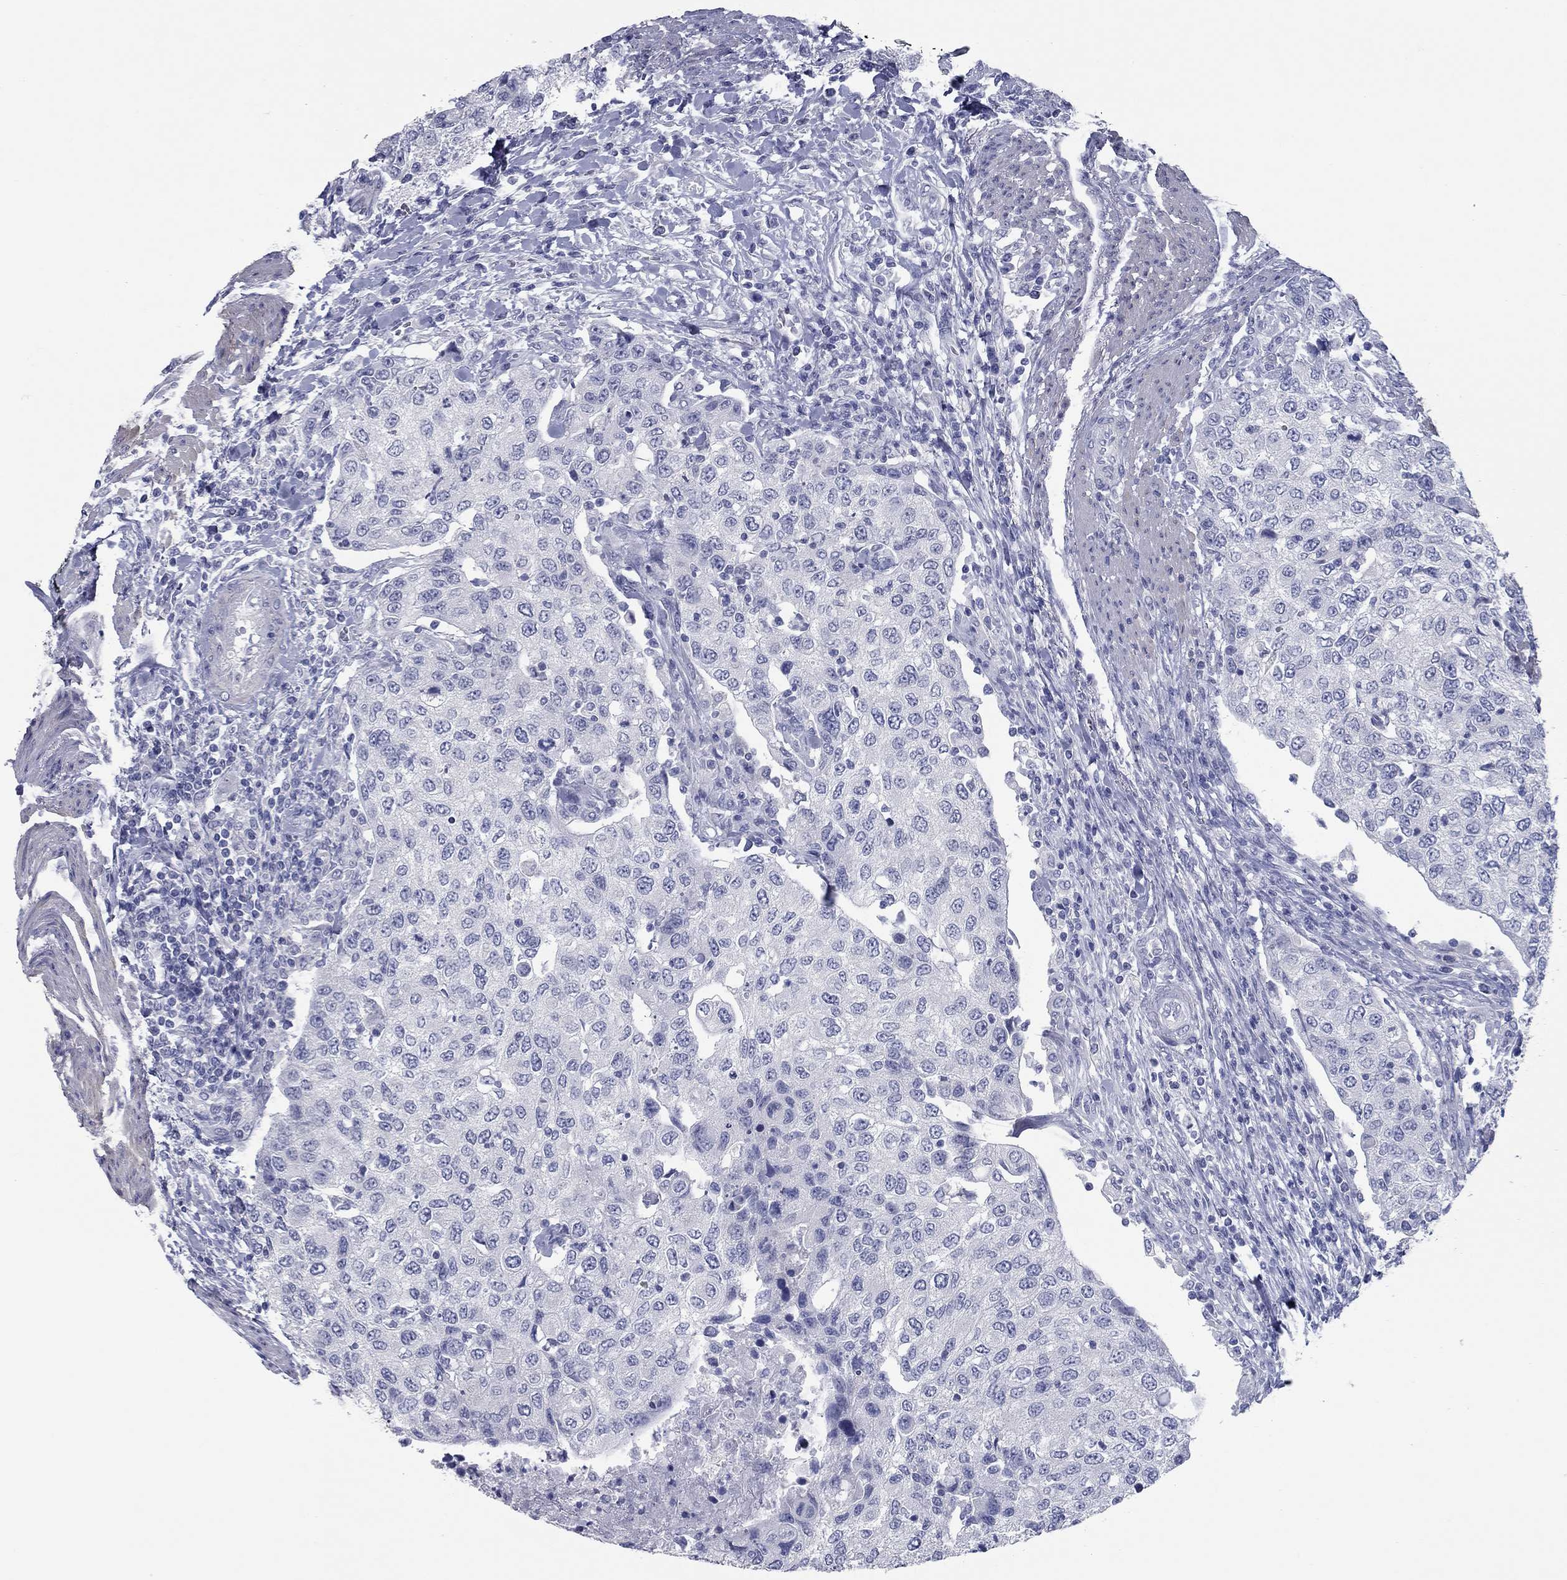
{"staining": {"intensity": "negative", "quantity": "none", "location": "none"}, "tissue": "urothelial cancer", "cell_type": "Tumor cells", "image_type": "cancer", "snomed": [{"axis": "morphology", "description": "Urothelial carcinoma, High grade"}, {"axis": "topography", "description": "Urinary bladder"}], "caption": "A high-resolution histopathology image shows immunohistochemistry staining of urothelial cancer, which reveals no significant staining in tumor cells.", "gene": "KIRREL2", "patient": {"sex": "female", "age": 78}}